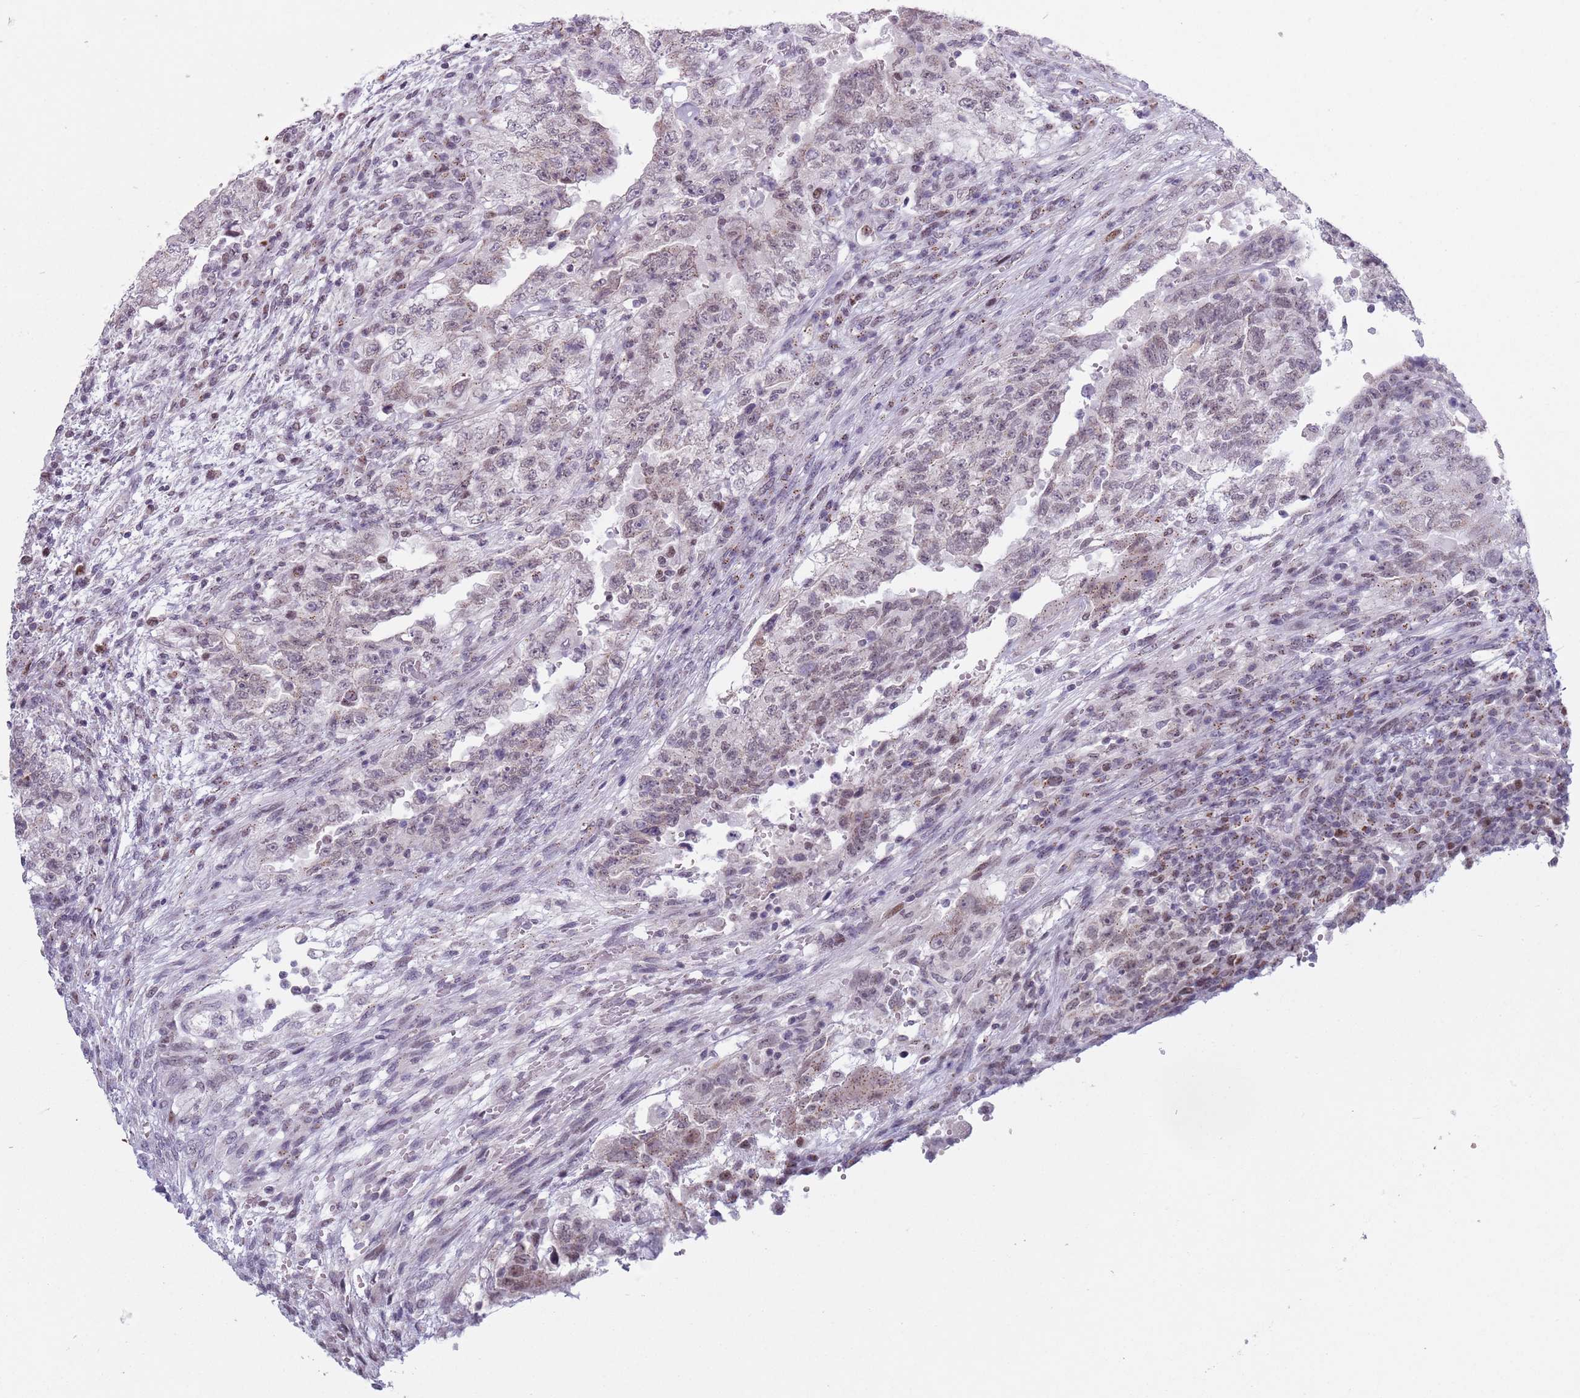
{"staining": {"intensity": "negative", "quantity": "none", "location": "none"}, "tissue": "testis cancer", "cell_type": "Tumor cells", "image_type": "cancer", "snomed": [{"axis": "morphology", "description": "Carcinoma, Embryonal, NOS"}, {"axis": "topography", "description": "Testis"}], "caption": "This photomicrograph is of testis cancer stained with immunohistochemistry (IHC) to label a protein in brown with the nuclei are counter-stained blue. There is no staining in tumor cells. (DAB (3,3'-diaminobenzidine) IHC visualized using brightfield microscopy, high magnification).", "gene": "ZKSCAN2", "patient": {"sex": "male", "age": 26}}